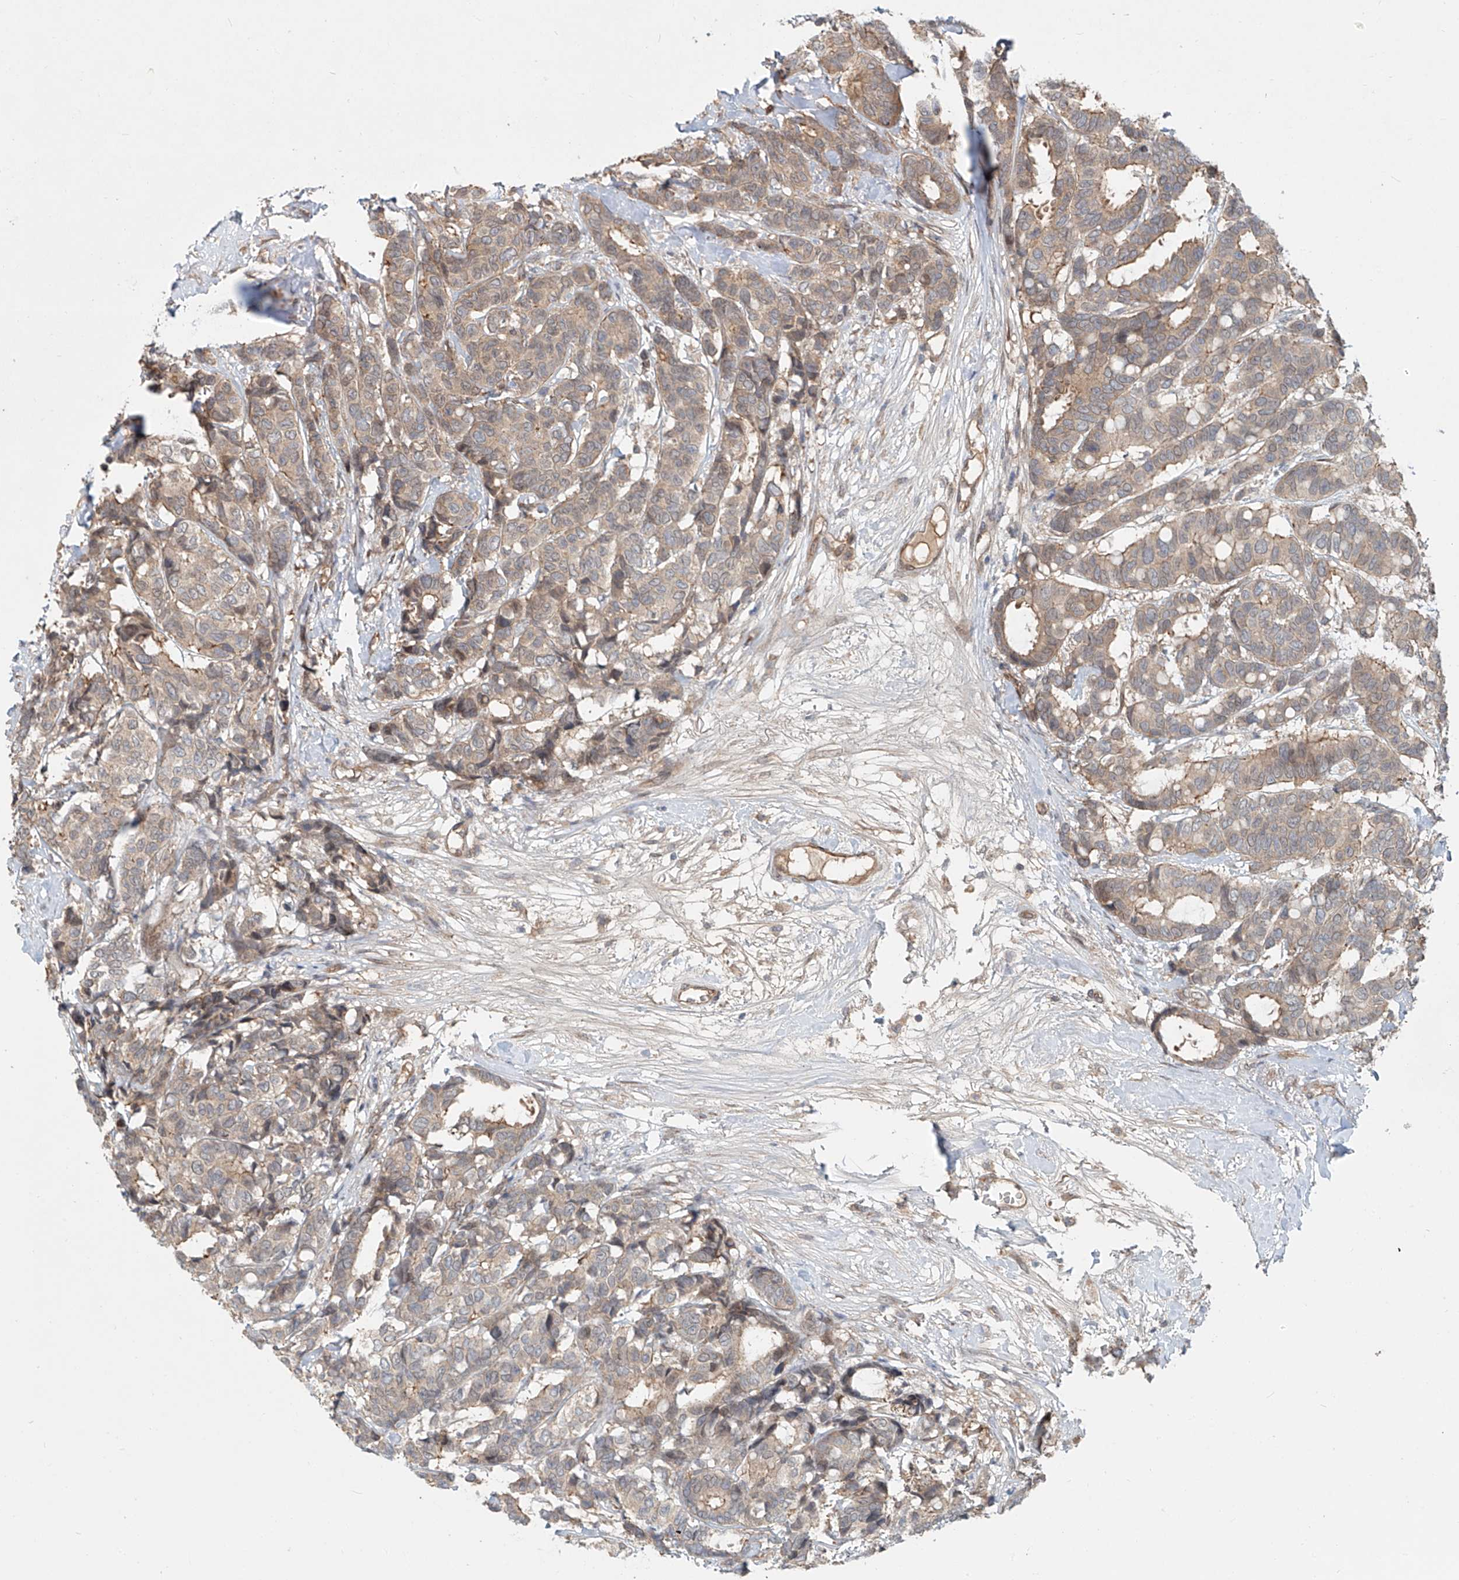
{"staining": {"intensity": "moderate", "quantity": "<25%", "location": "cytoplasmic/membranous"}, "tissue": "breast cancer", "cell_type": "Tumor cells", "image_type": "cancer", "snomed": [{"axis": "morphology", "description": "Duct carcinoma"}, {"axis": "topography", "description": "Breast"}], "caption": "An image showing moderate cytoplasmic/membranous staining in approximately <25% of tumor cells in breast intraductal carcinoma, as visualized by brown immunohistochemical staining.", "gene": "SASH1", "patient": {"sex": "female", "age": 87}}